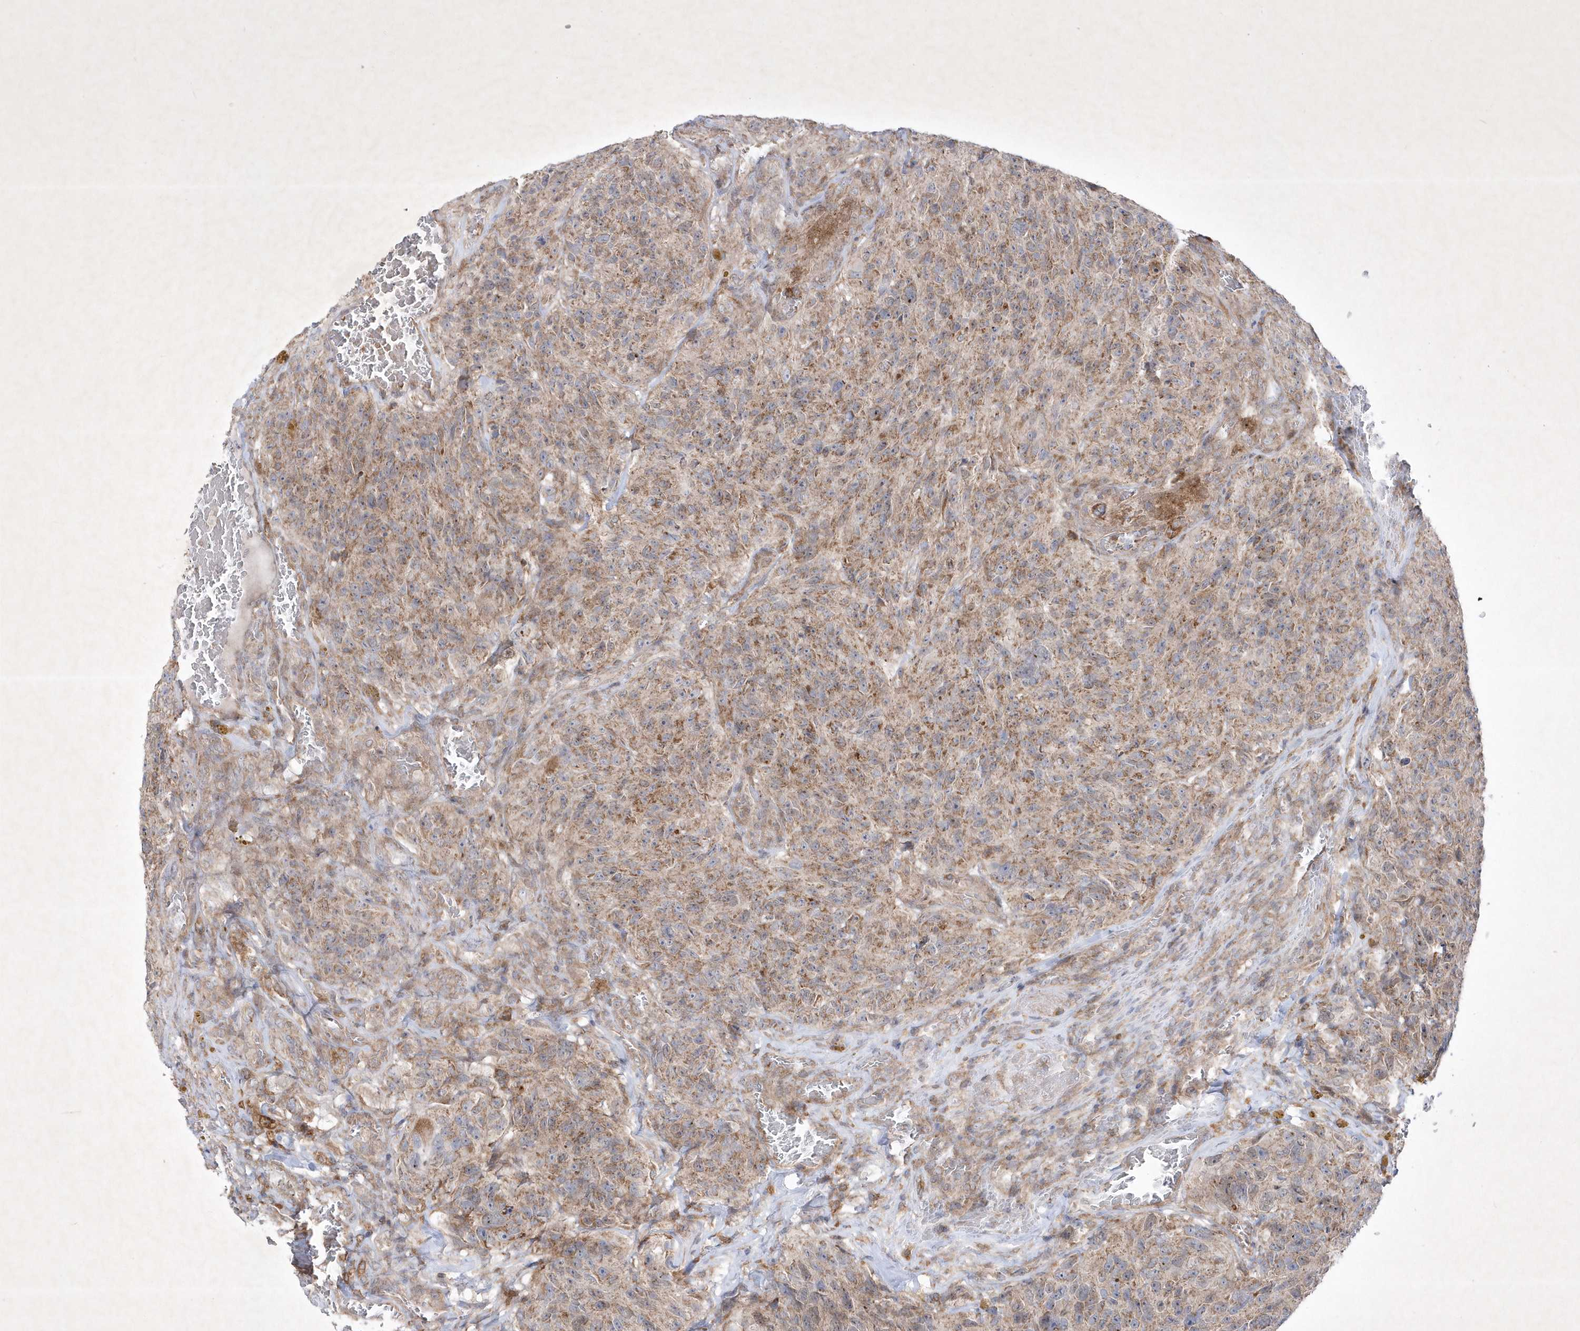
{"staining": {"intensity": "moderate", "quantity": ">75%", "location": "cytoplasmic/membranous"}, "tissue": "glioma", "cell_type": "Tumor cells", "image_type": "cancer", "snomed": [{"axis": "morphology", "description": "Glioma, malignant, High grade"}, {"axis": "topography", "description": "Brain"}], "caption": "Immunohistochemistry (IHC) (DAB (3,3'-diaminobenzidine)) staining of glioma shows moderate cytoplasmic/membranous protein staining in about >75% of tumor cells.", "gene": "OPA1", "patient": {"sex": "male", "age": 69}}